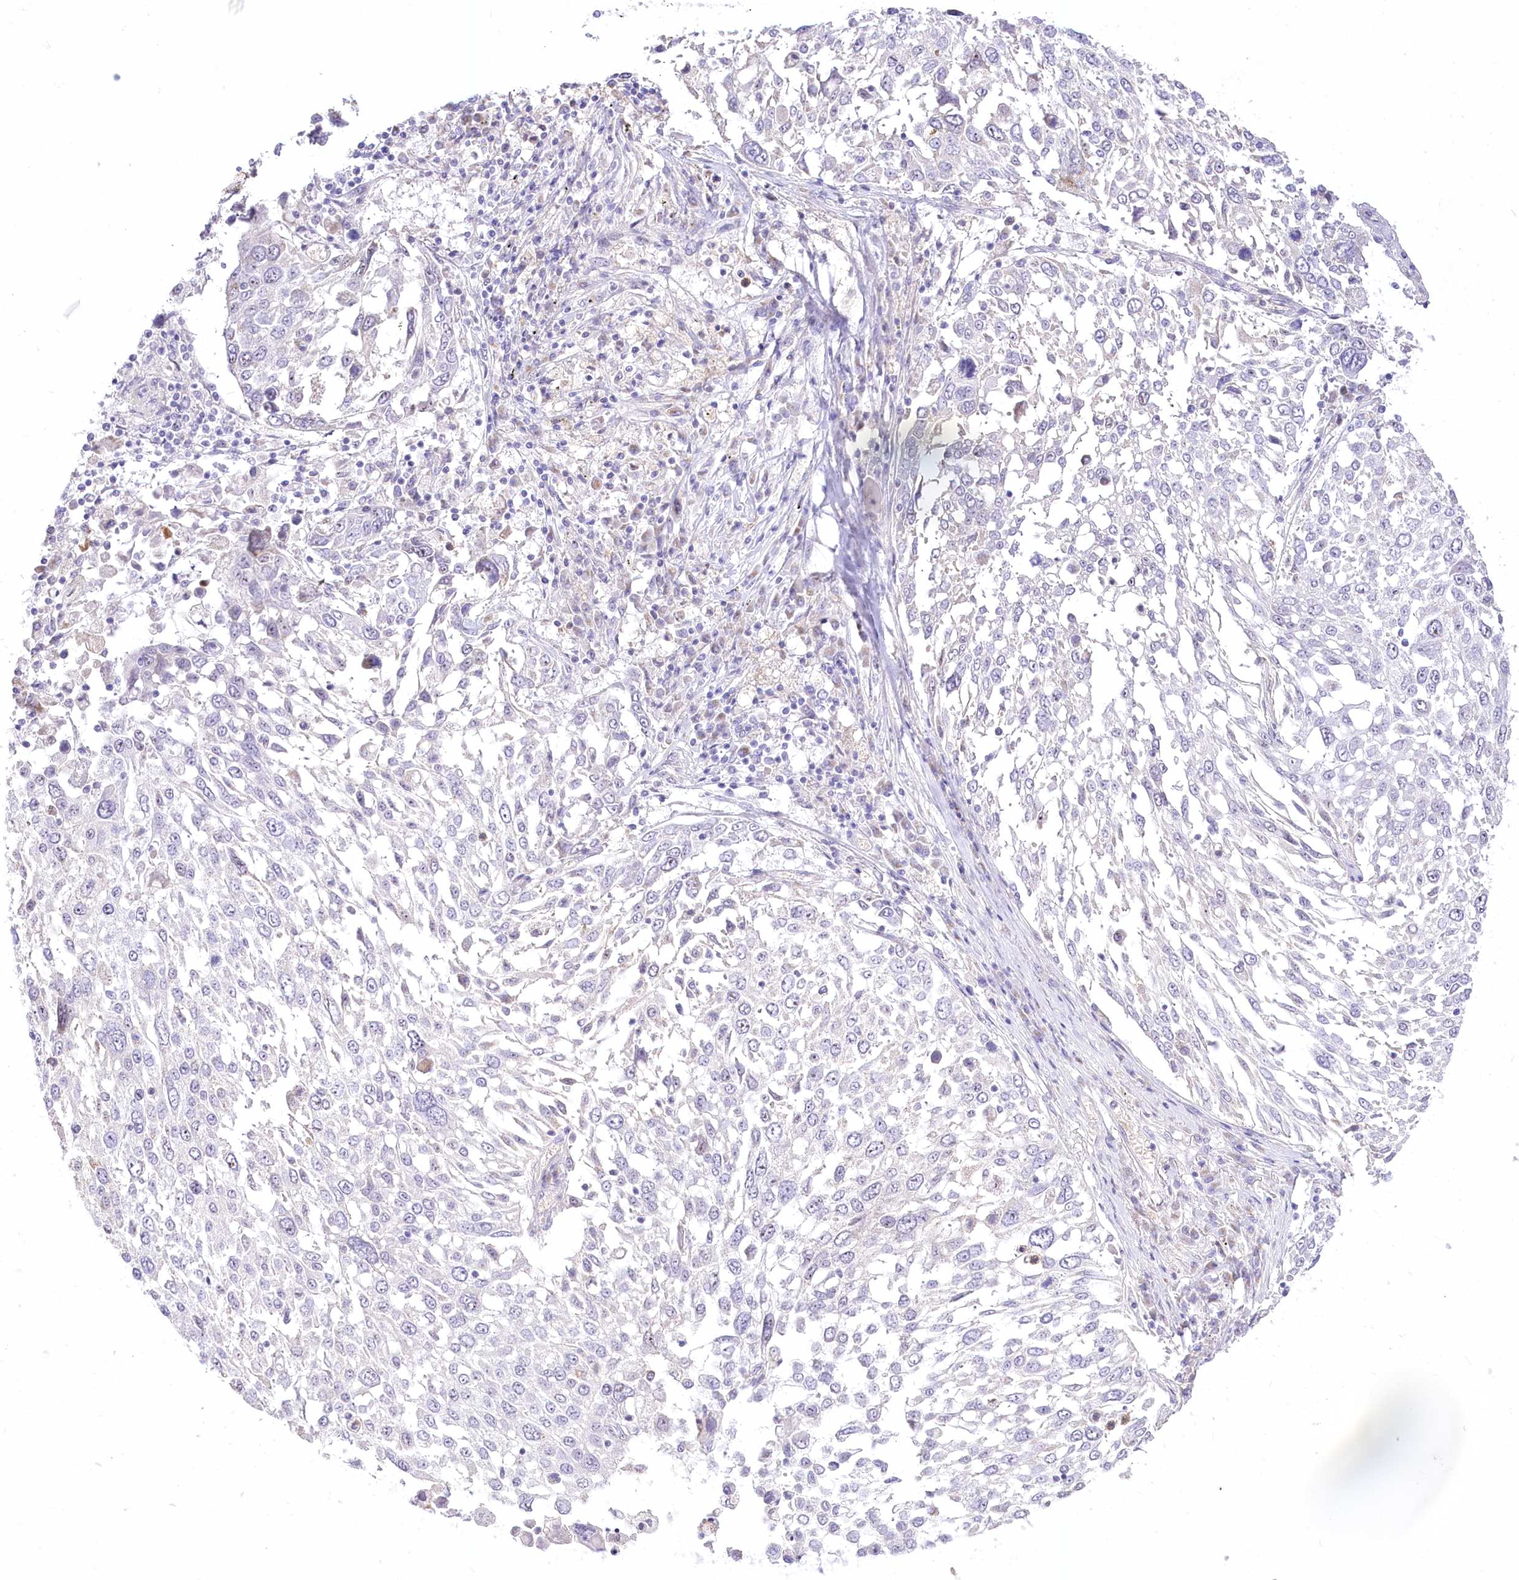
{"staining": {"intensity": "negative", "quantity": "none", "location": "none"}, "tissue": "lung cancer", "cell_type": "Tumor cells", "image_type": "cancer", "snomed": [{"axis": "morphology", "description": "Squamous cell carcinoma, NOS"}, {"axis": "topography", "description": "Lung"}], "caption": "There is no significant staining in tumor cells of lung cancer.", "gene": "BEND7", "patient": {"sex": "male", "age": 65}}